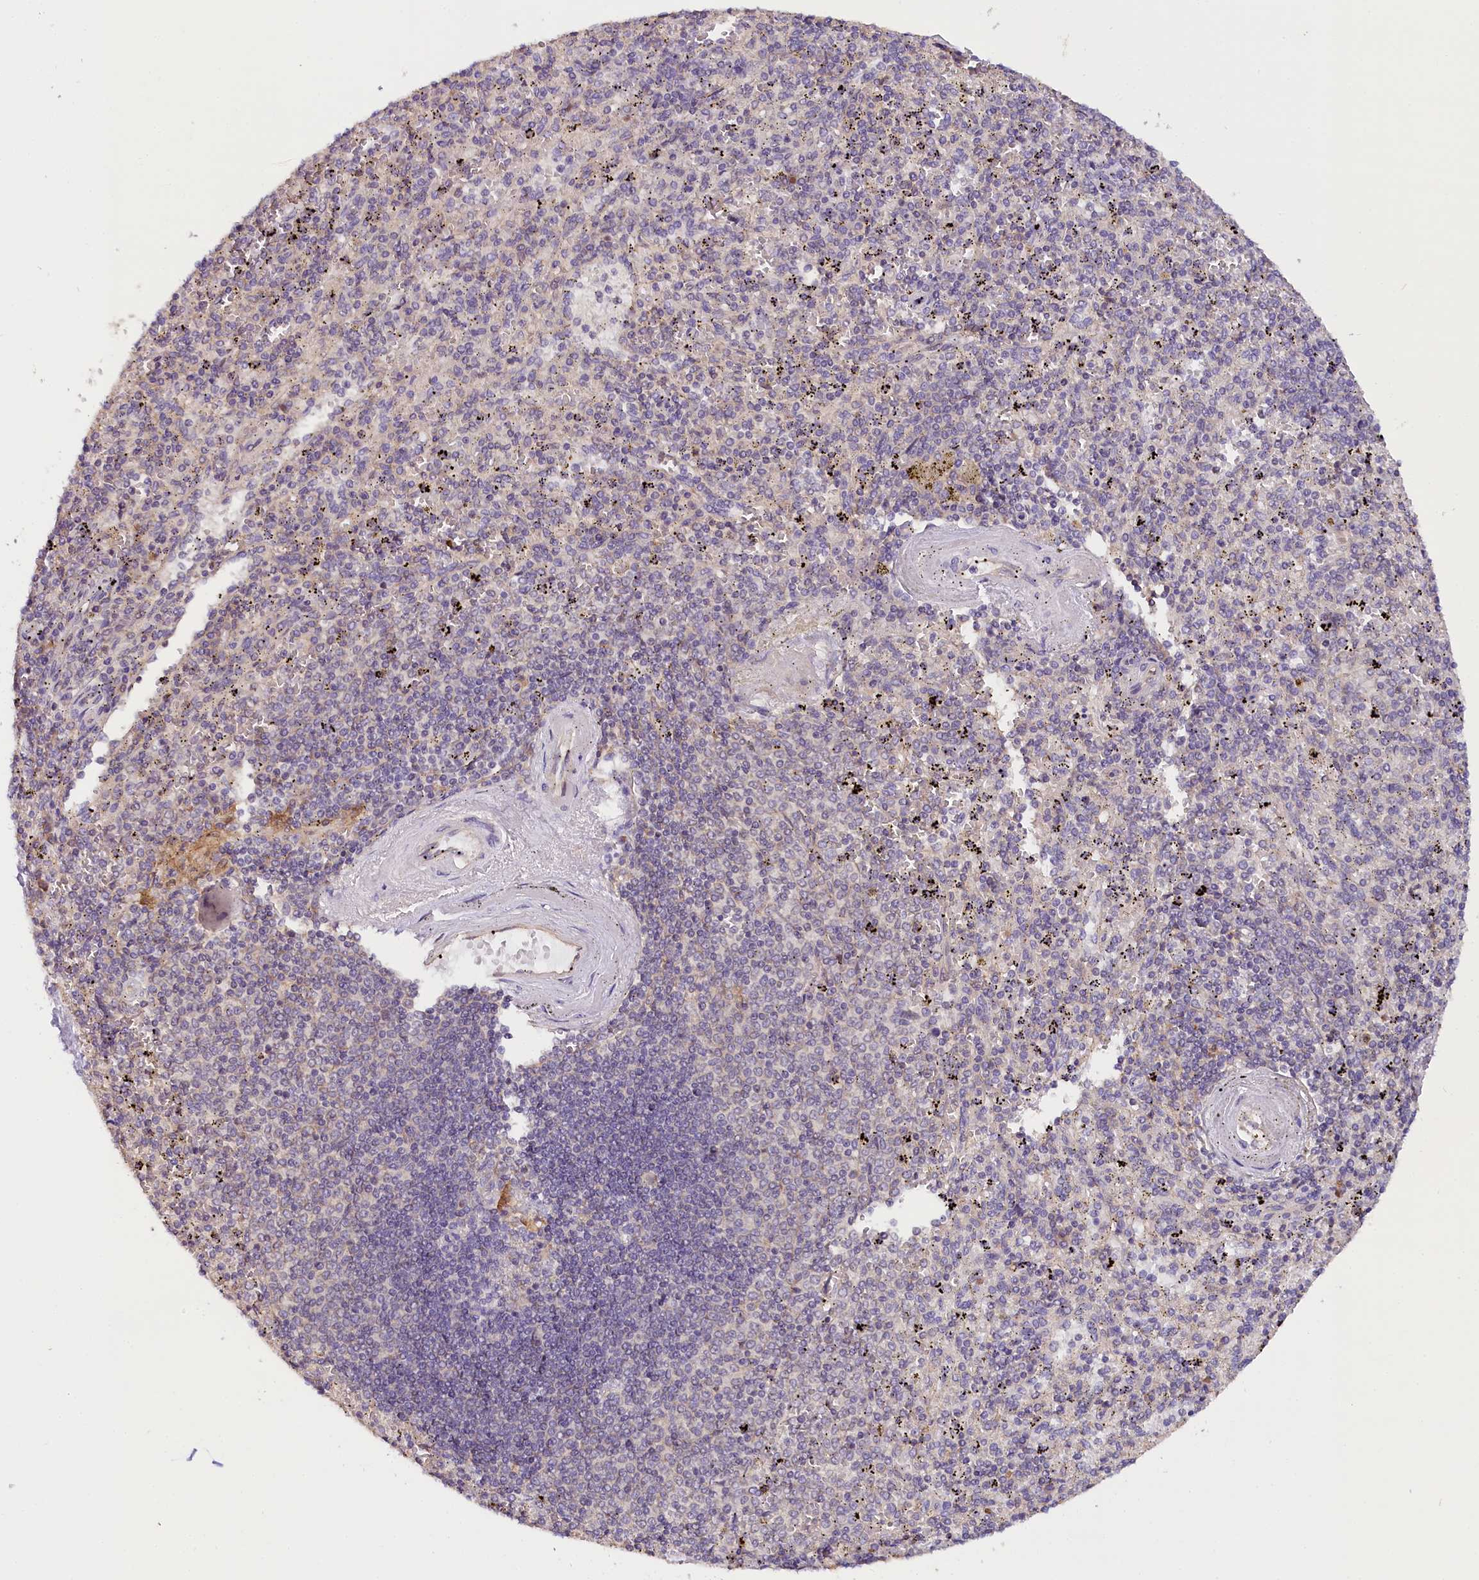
{"staining": {"intensity": "negative", "quantity": "none", "location": "none"}, "tissue": "spleen", "cell_type": "Cells in red pulp", "image_type": "normal", "snomed": [{"axis": "morphology", "description": "Normal tissue, NOS"}, {"axis": "topography", "description": "Spleen"}], "caption": "Histopathology image shows no significant protein positivity in cells in red pulp of unremarkable spleen.", "gene": "KATNB1", "patient": {"sex": "male", "age": 82}}